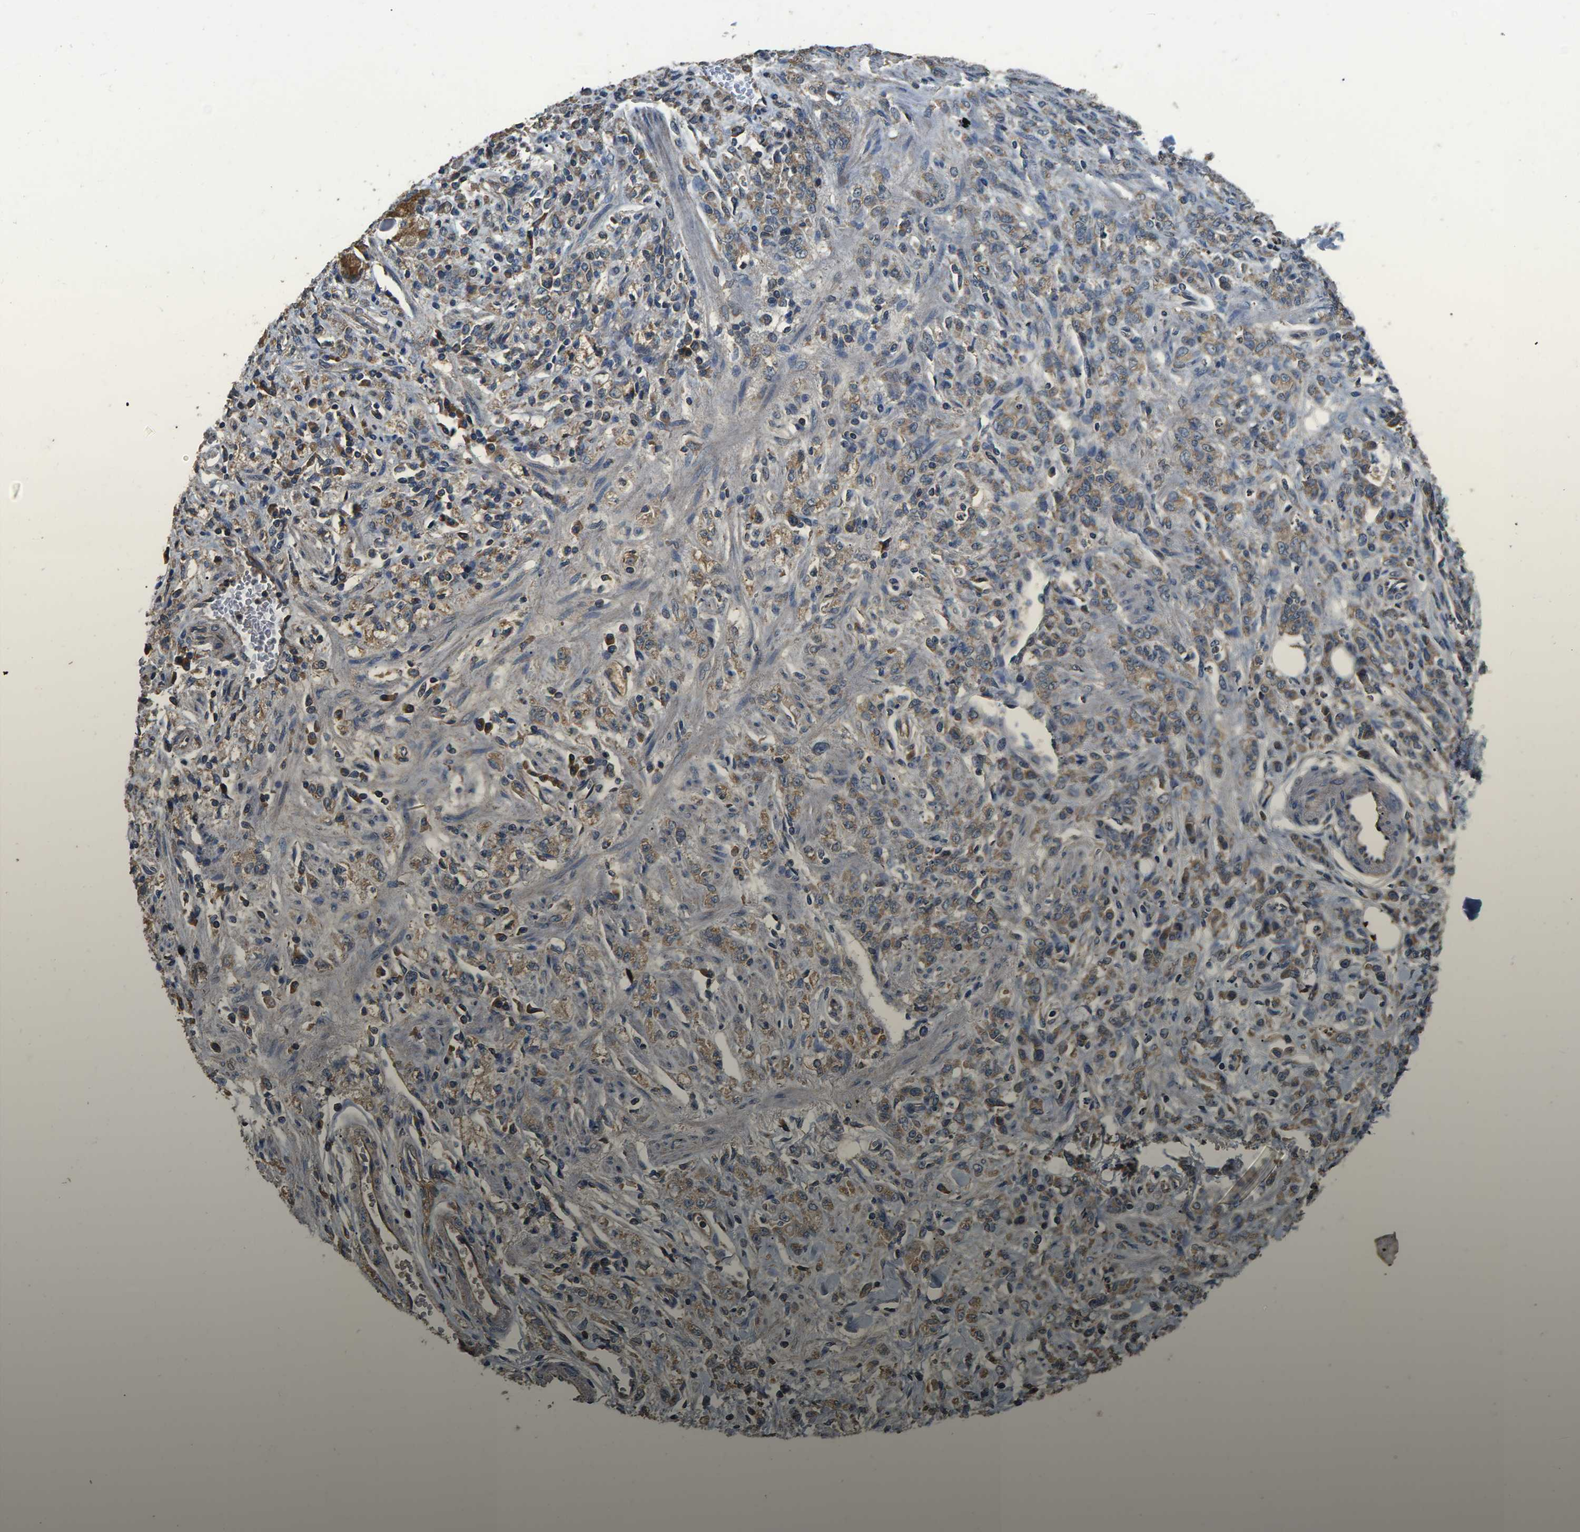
{"staining": {"intensity": "weak", "quantity": "25%-75%", "location": "cytoplasmic/membranous"}, "tissue": "stomach cancer", "cell_type": "Tumor cells", "image_type": "cancer", "snomed": [{"axis": "morphology", "description": "Normal tissue, NOS"}, {"axis": "morphology", "description": "Adenocarcinoma, NOS"}, {"axis": "topography", "description": "Stomach"}], "caption": "An immunohistochemistry photomicrograph of tumor tissue is shown. Protein staining in brown shows weak cytoplasmic/membranous positivity in stomach adenocarcinoma within tumor cells.", "gene": "B4GAT1", "patient": {"sex": "male", "age": 82}}